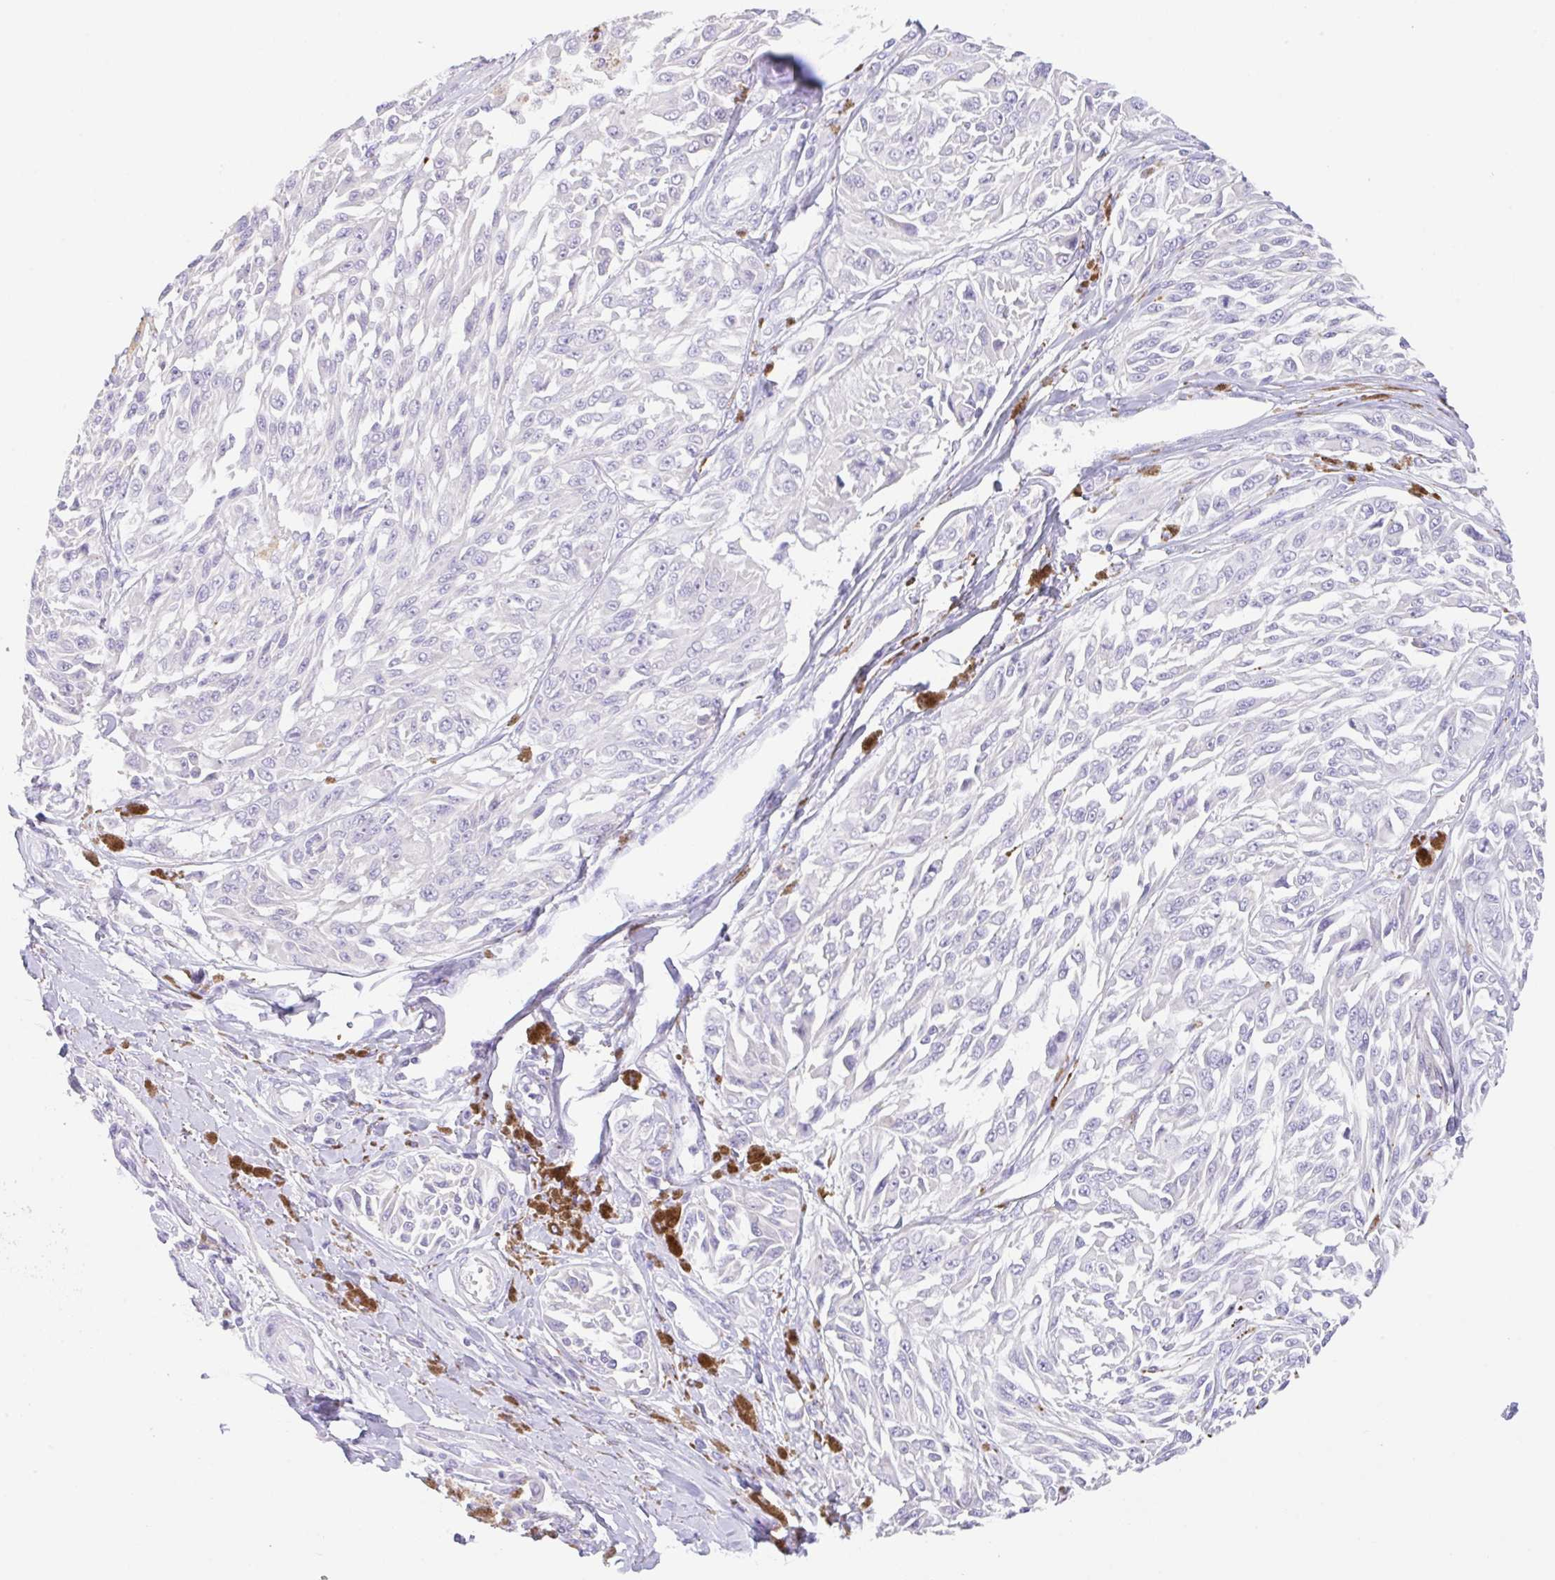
{"staining": {"intensity": "negative", "quantity": "none", "location": "none"}, "tissue": "melanoma", "cell_type": "Tumor cells", "image_type": "cancer", "snomed": [{"axis": "morphology", "description": "Malignant melanoma, NOS"}, {"axis": "topography", "description": "Skin"}], "caption": "An IHC micrograph of melanoma is shown. There is no staining in tumor cells of melanoma. The staining was performed using DAB (3,3'-diaminobenzidine) to visualize the protein expression in brown, while the nuclei were stained in blue with hematoxylin (Magnification: 20x).", "gene": "TRAF4", "patient": {"sex": "male", "age": 94}}